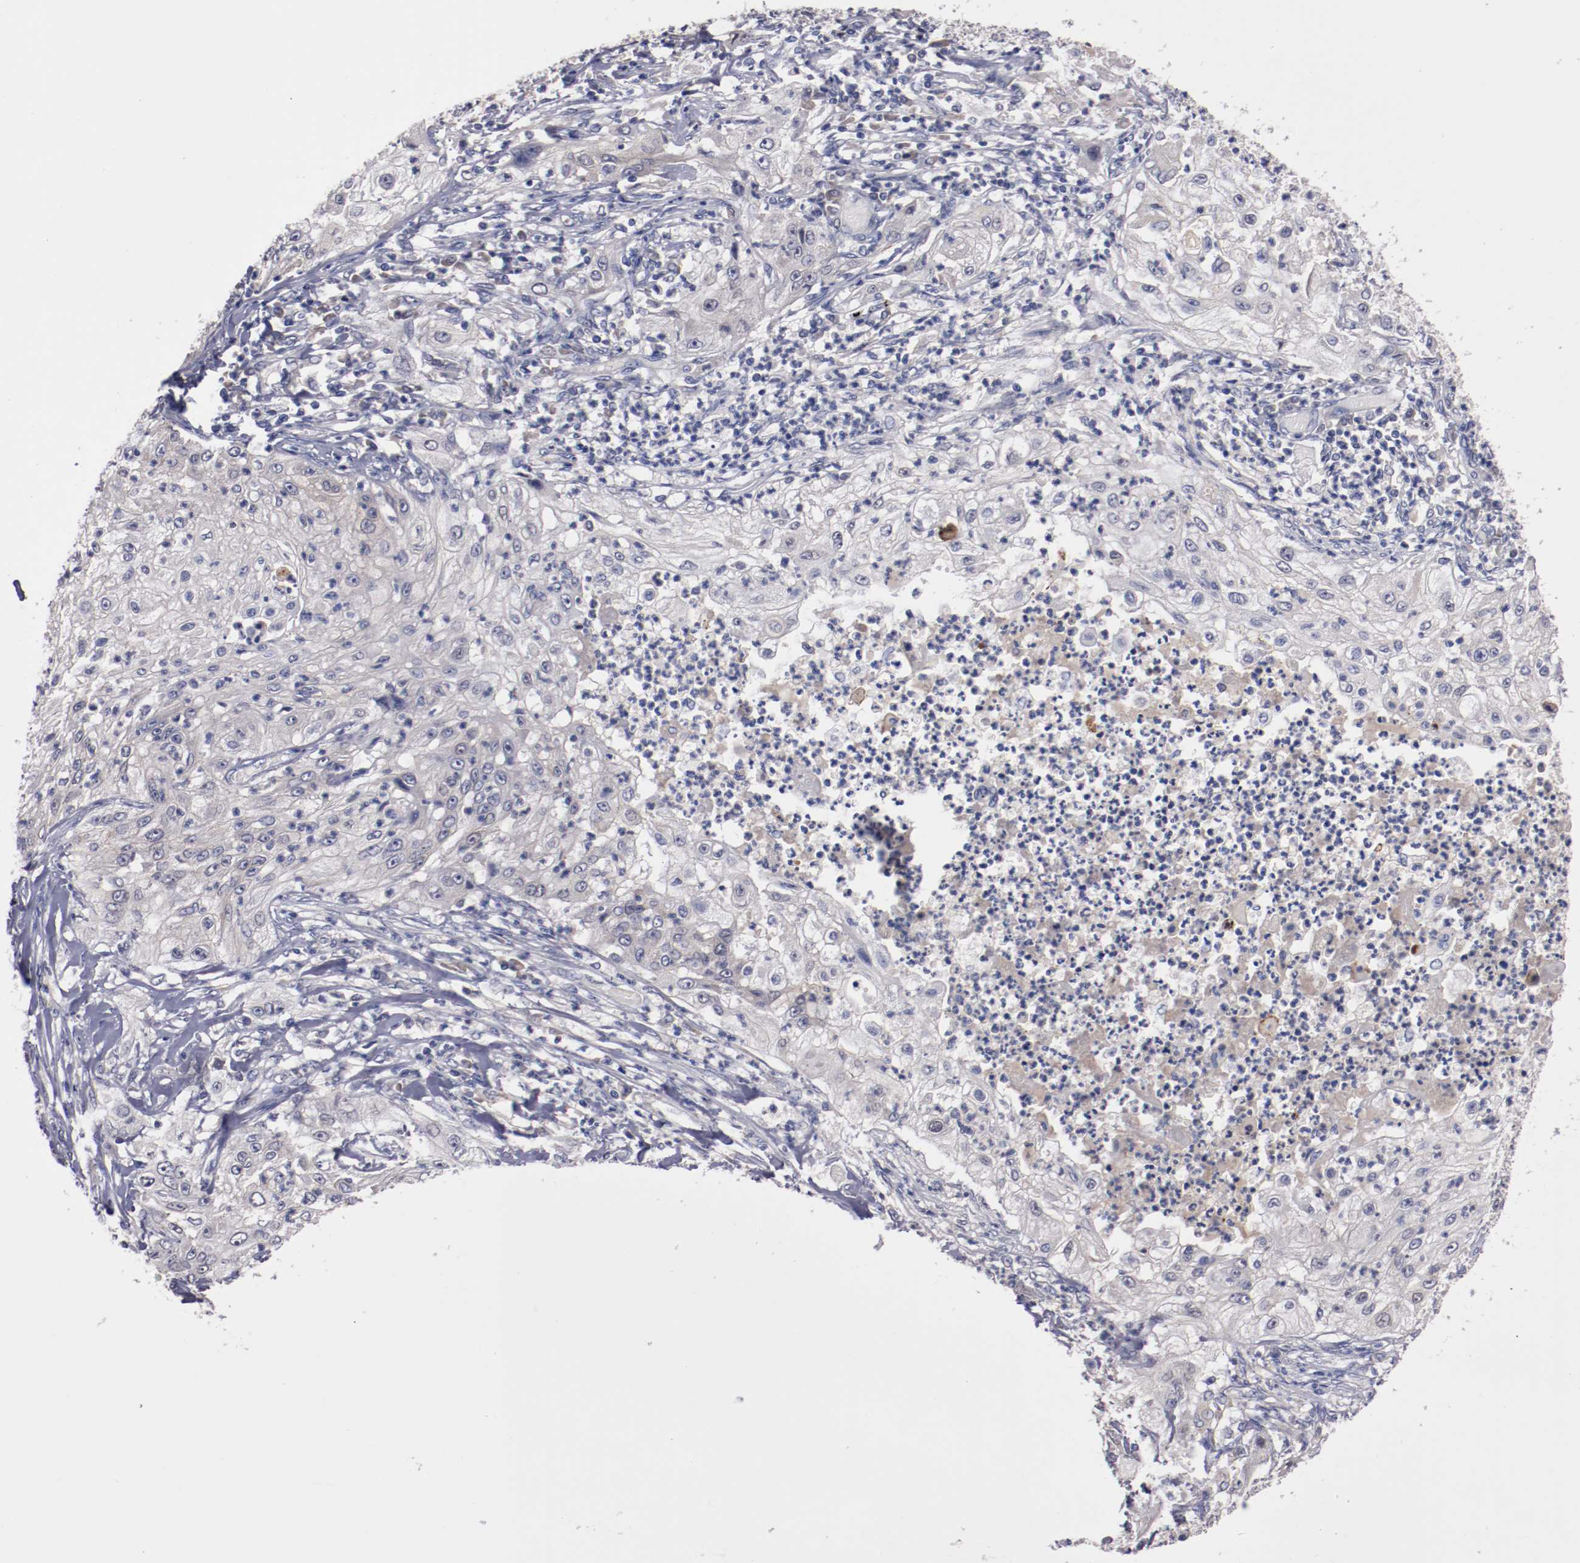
{"staining": {"intensity": "negative", "quantity": "none", "location": "none"}, "tissue": "lung cancer", "cell_type": "Tumor cells", "image_type": "cancer", "snomed": [{"axis": "morphology", "description": "Inflammation, NOS"}, {"axis": "morphology", "description": "Squamous cell carcinoma, NOS"}, {"axis": "topography", "description": "Lymph node"}, {"axis": "topography", "description": "Soft tissue"}, {"axis": "topography", "description": "Lung"}], "caption": "Immunohistochemical staining of lung cancer (squamous cell carcinoma) demonstrates no significant staining in tumor cells.", "gene": "FAM81A", "patient": {"sex": "male", "age": 66}}